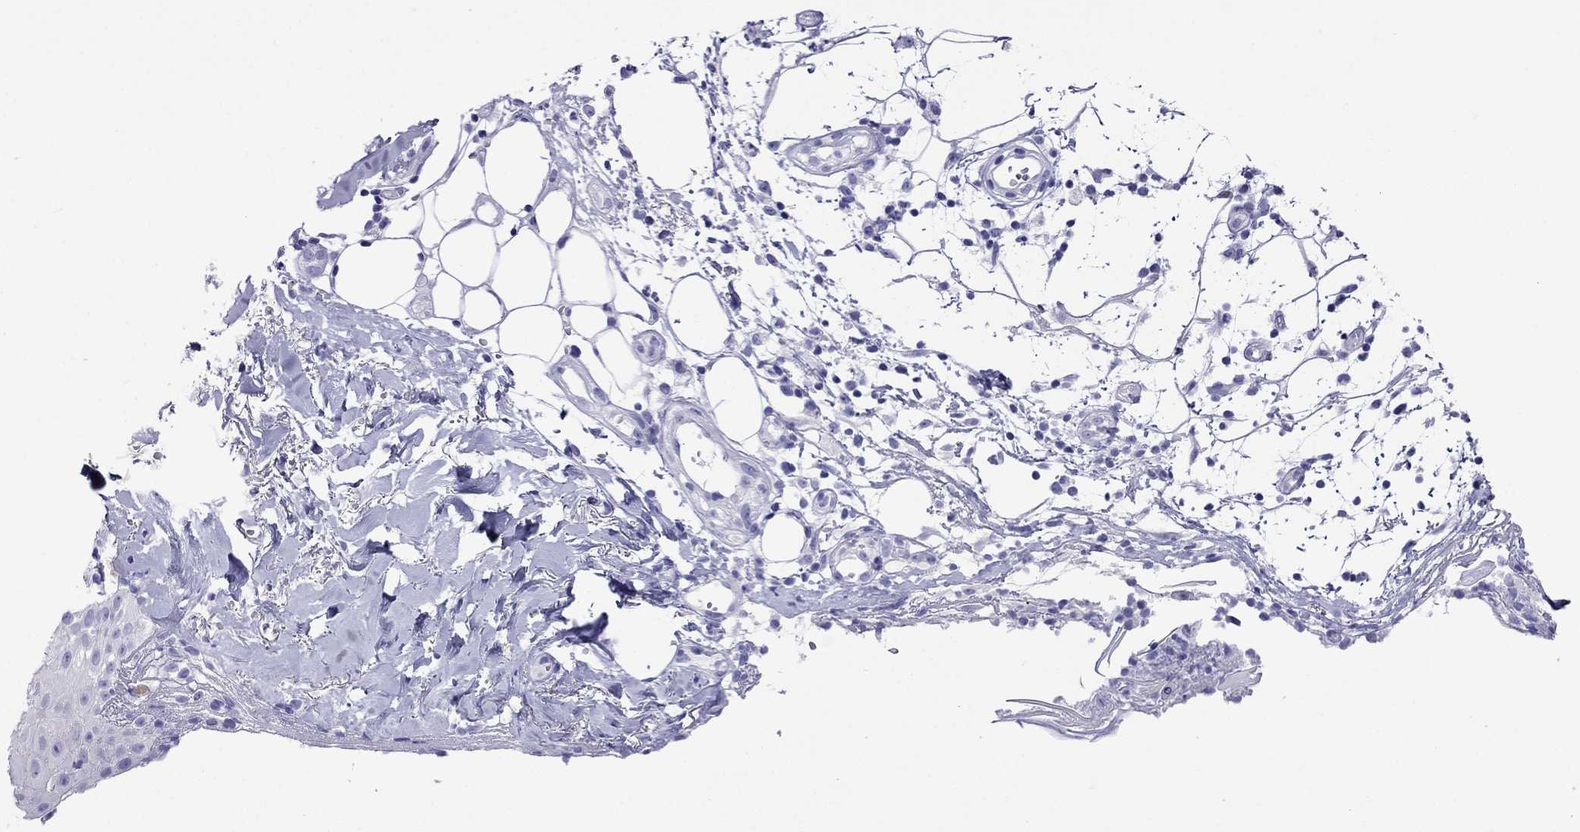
{"staining": {"intensity": "negative", "quantity": "none", "location": "none"}, "tissue": "skin cancer", "cell_type": "Tumor cells", "image_type": "cancer", "snomed": [{"axis": "morphology", "description": "Squamous cell carcinoma, NOS"}, {"axis": "topography", "description": "Skin"}], "caption": "This micrograph is of squamous cell carcinoma (skin) stained with IHC to label a protein in brown with the nuclei are counter-stained blue. There is no staining in tumor cells.", "gene": "PCDHA6", "patient": {"sex": "male", "age": 71}}